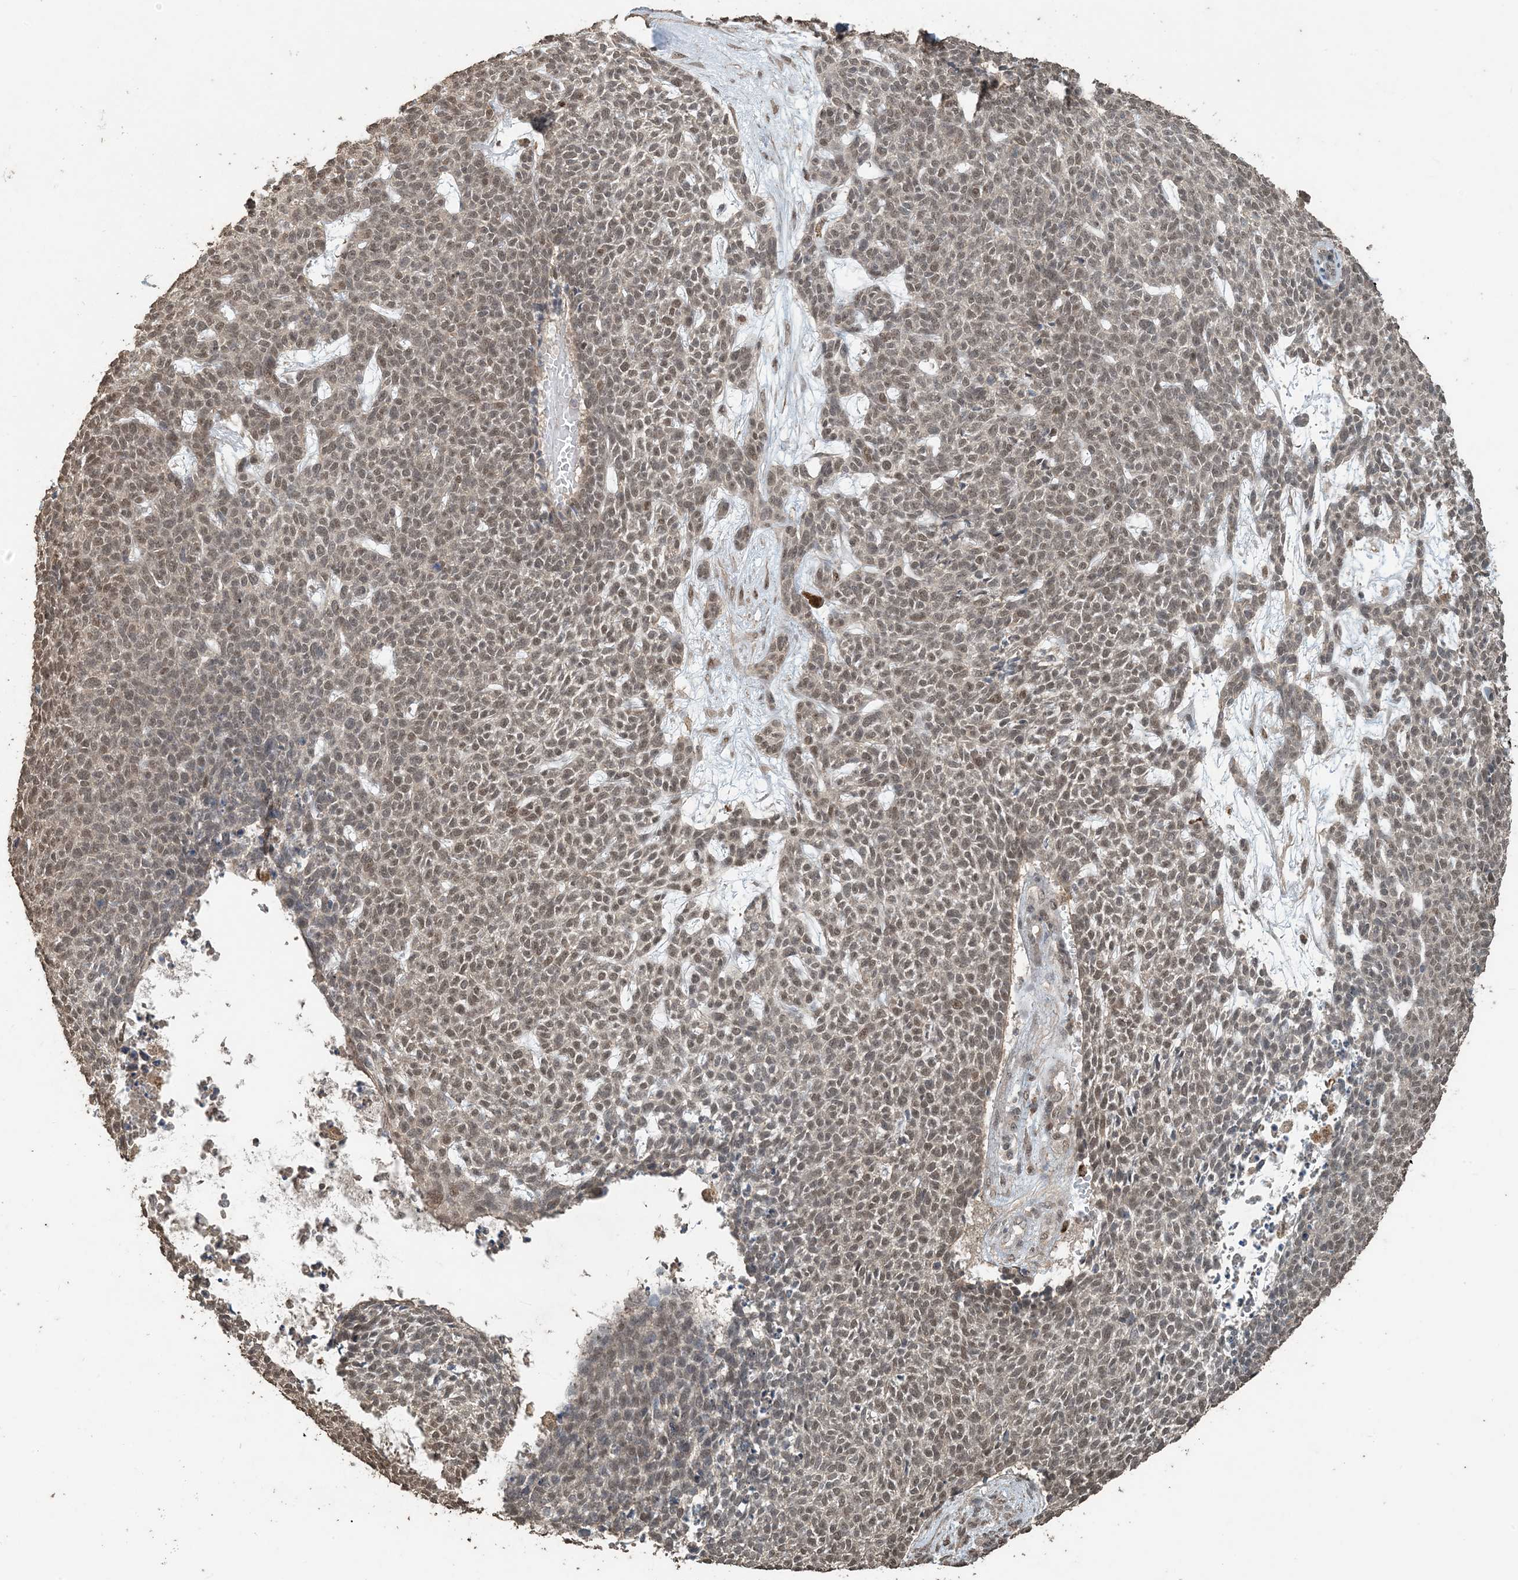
{"staining": {"intensity": "moderate", "quantity": ">75%", "location": "nuclear"}, "tissue": "skin cancer", "cell_type": "Tumor cells", "image_type": "cancer", "snomed": [{"axis": "morphology", "description": "Basal cell carcinoma"}, {"axis": "topography", "description": "Skin"}], "caption": "IHC of skin cancer (basal cell carcinoma) exhibits medium levels of moderate nuclear expression in approximately >75% of tumor cells.", "gene": "ZC3H12A", "patient": {"sex": "female", "age": 84}}